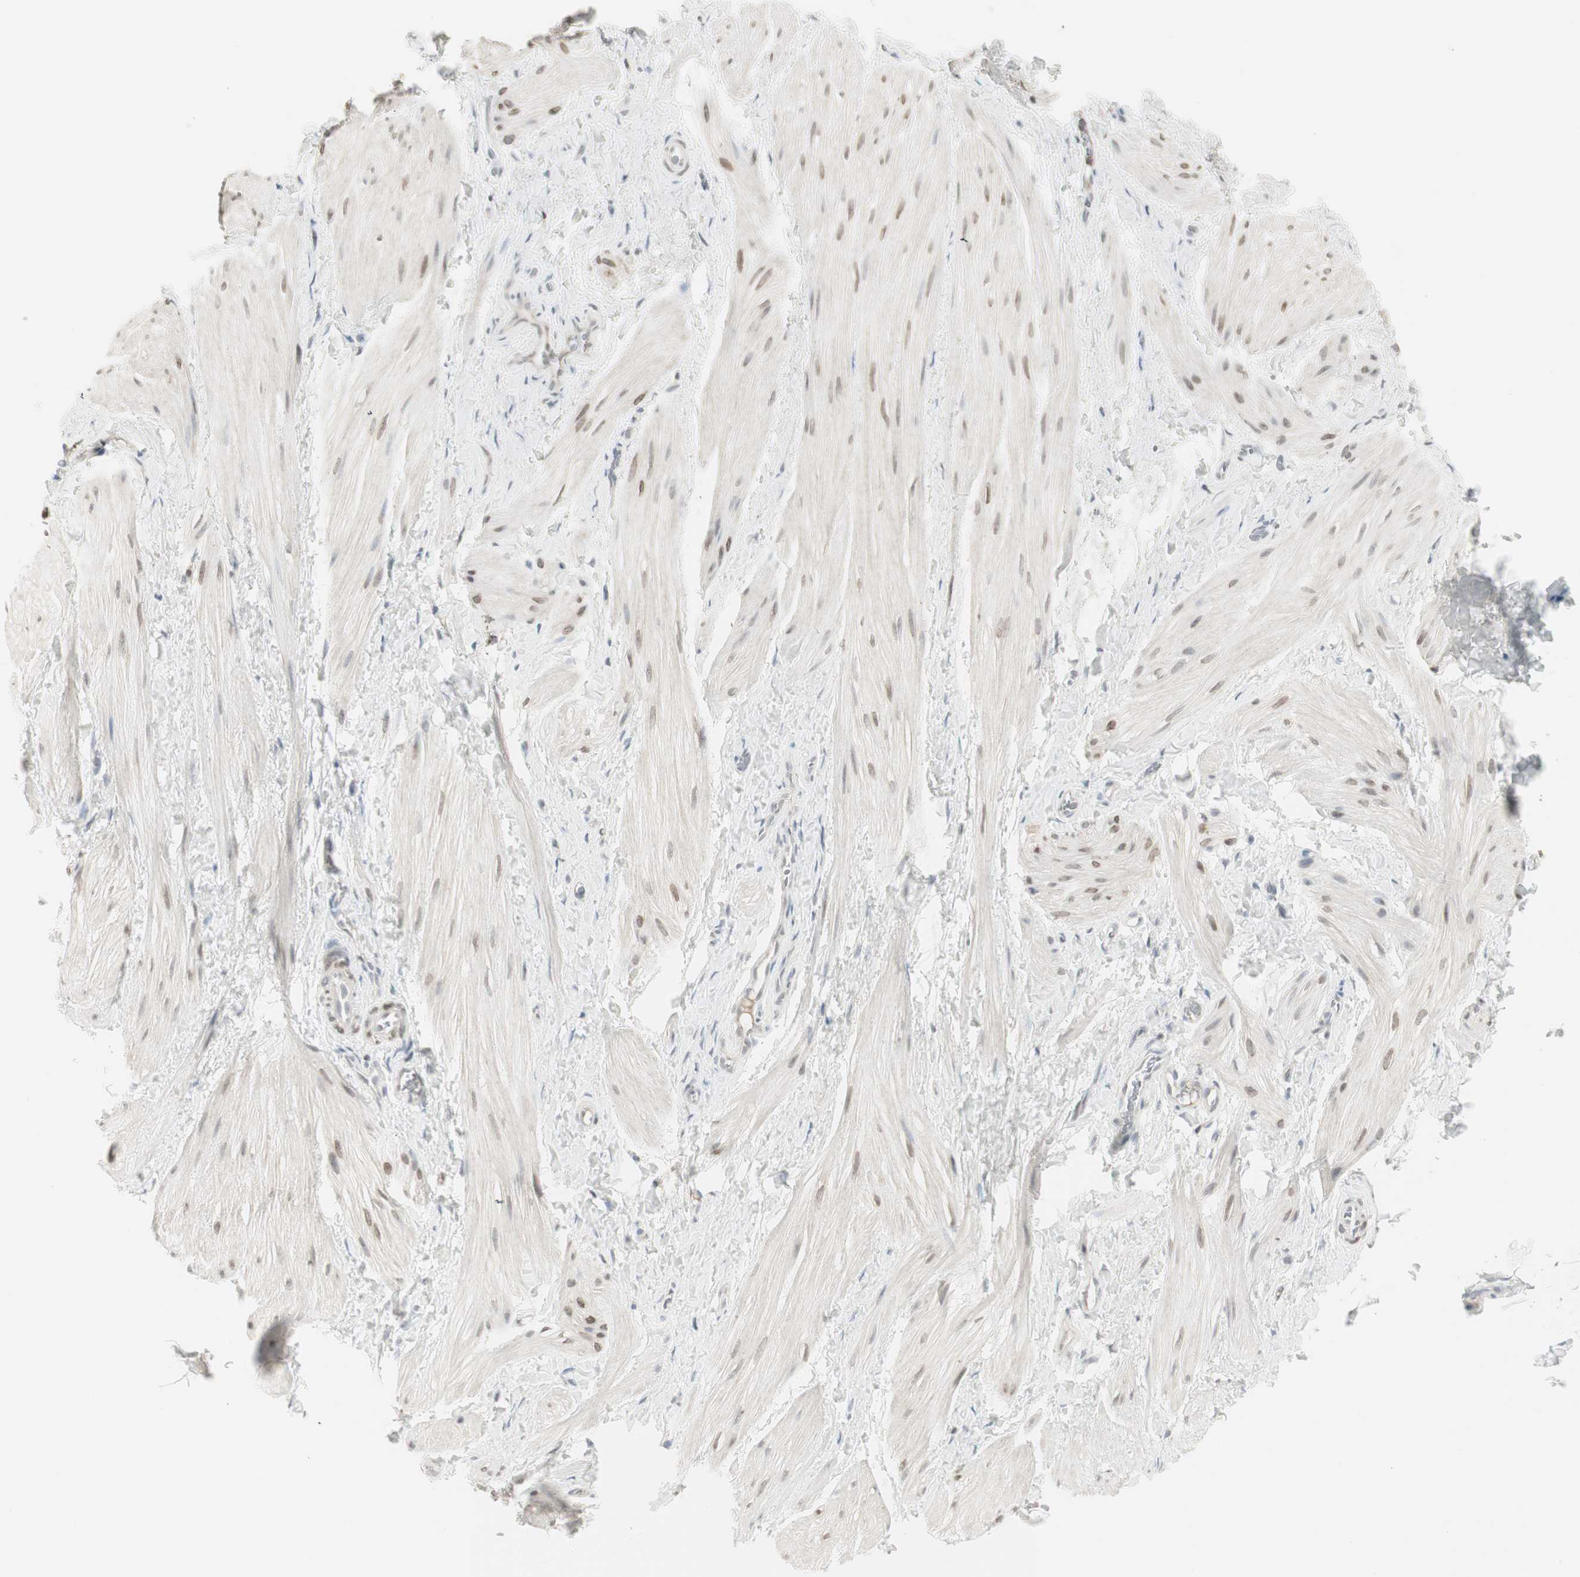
{"staining": {"intensity": "weak", "quantity": ">75%", "location": "nuclear"}, "tissue": "smooth muscle", "cell_type": "Smooth muscle cells", "image_type": "normal", "snomed": [{"axis": "morphology", "description": "Normal tissue, NOS"}, {"axis": "topography", "description": "Smooth muscle"}], "caption": "Immunohistochemical staining of unremarkable human smooth muscle exhibits weak nuclear protein staining in approximately >75% of smooth muscle cells.", "gene": "MAP4K4", "patient": {"sex": "male", "age": 16}}